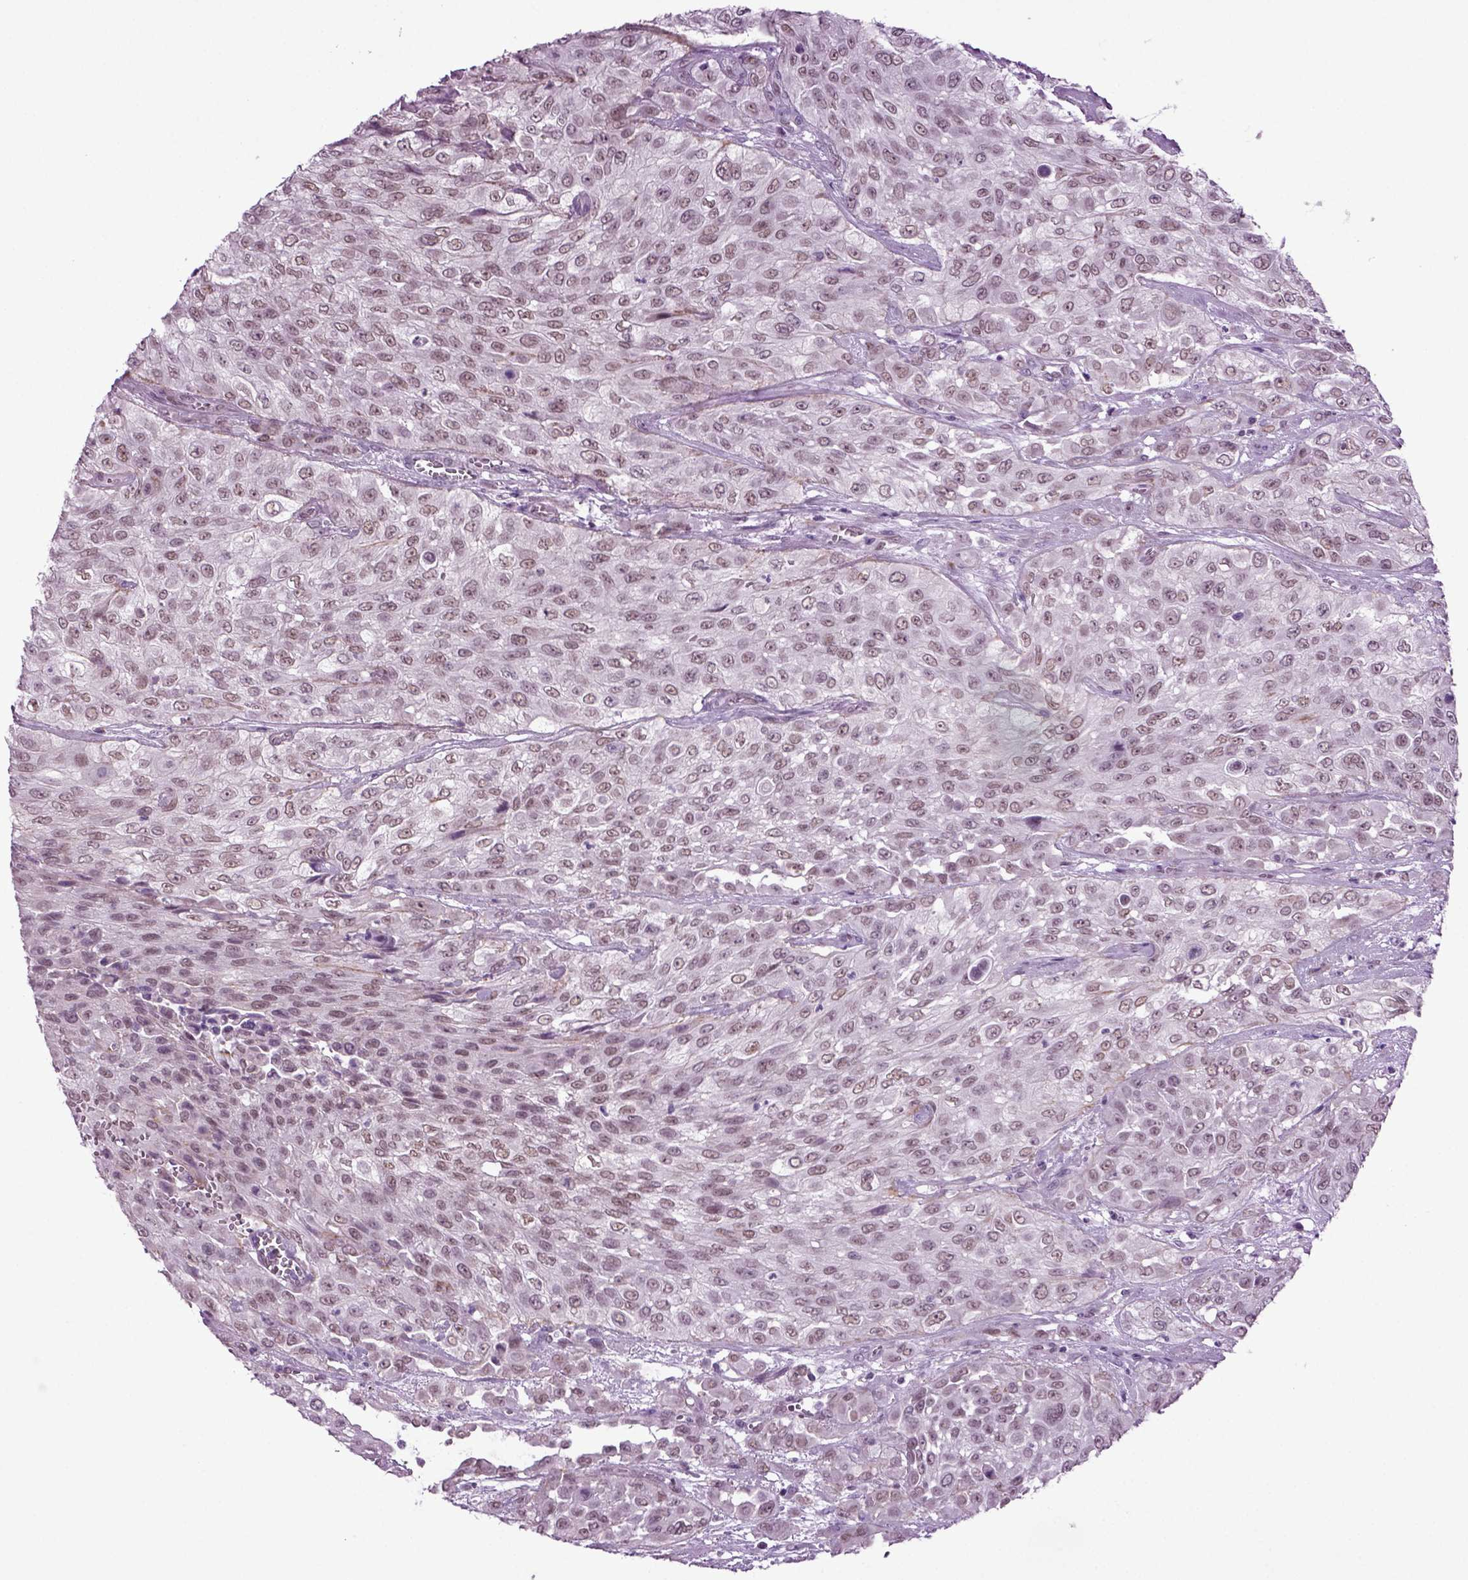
{"staining": {"intensity": "weak", "quantity": "25%-75%", "location": "nuclear"}, "tissue": "urothelial cancer", "cell_type": "Tumor cells", "image_type": "cancer", "snomed": [{"axis": "morphology", "description": "Urothelial carcinoma, High grade"}, {"axis": "topography", "description": "Urinary bladder"}], "caption": "High-power microscopy captured an immunohistochemistry image of urothelial carcinoma (high-grade), revealing weak nuclear staining in approximately 25%-75% of tumor cells.", "gene": "RFX3", "patient": {"sex": "male", "age": 57}}